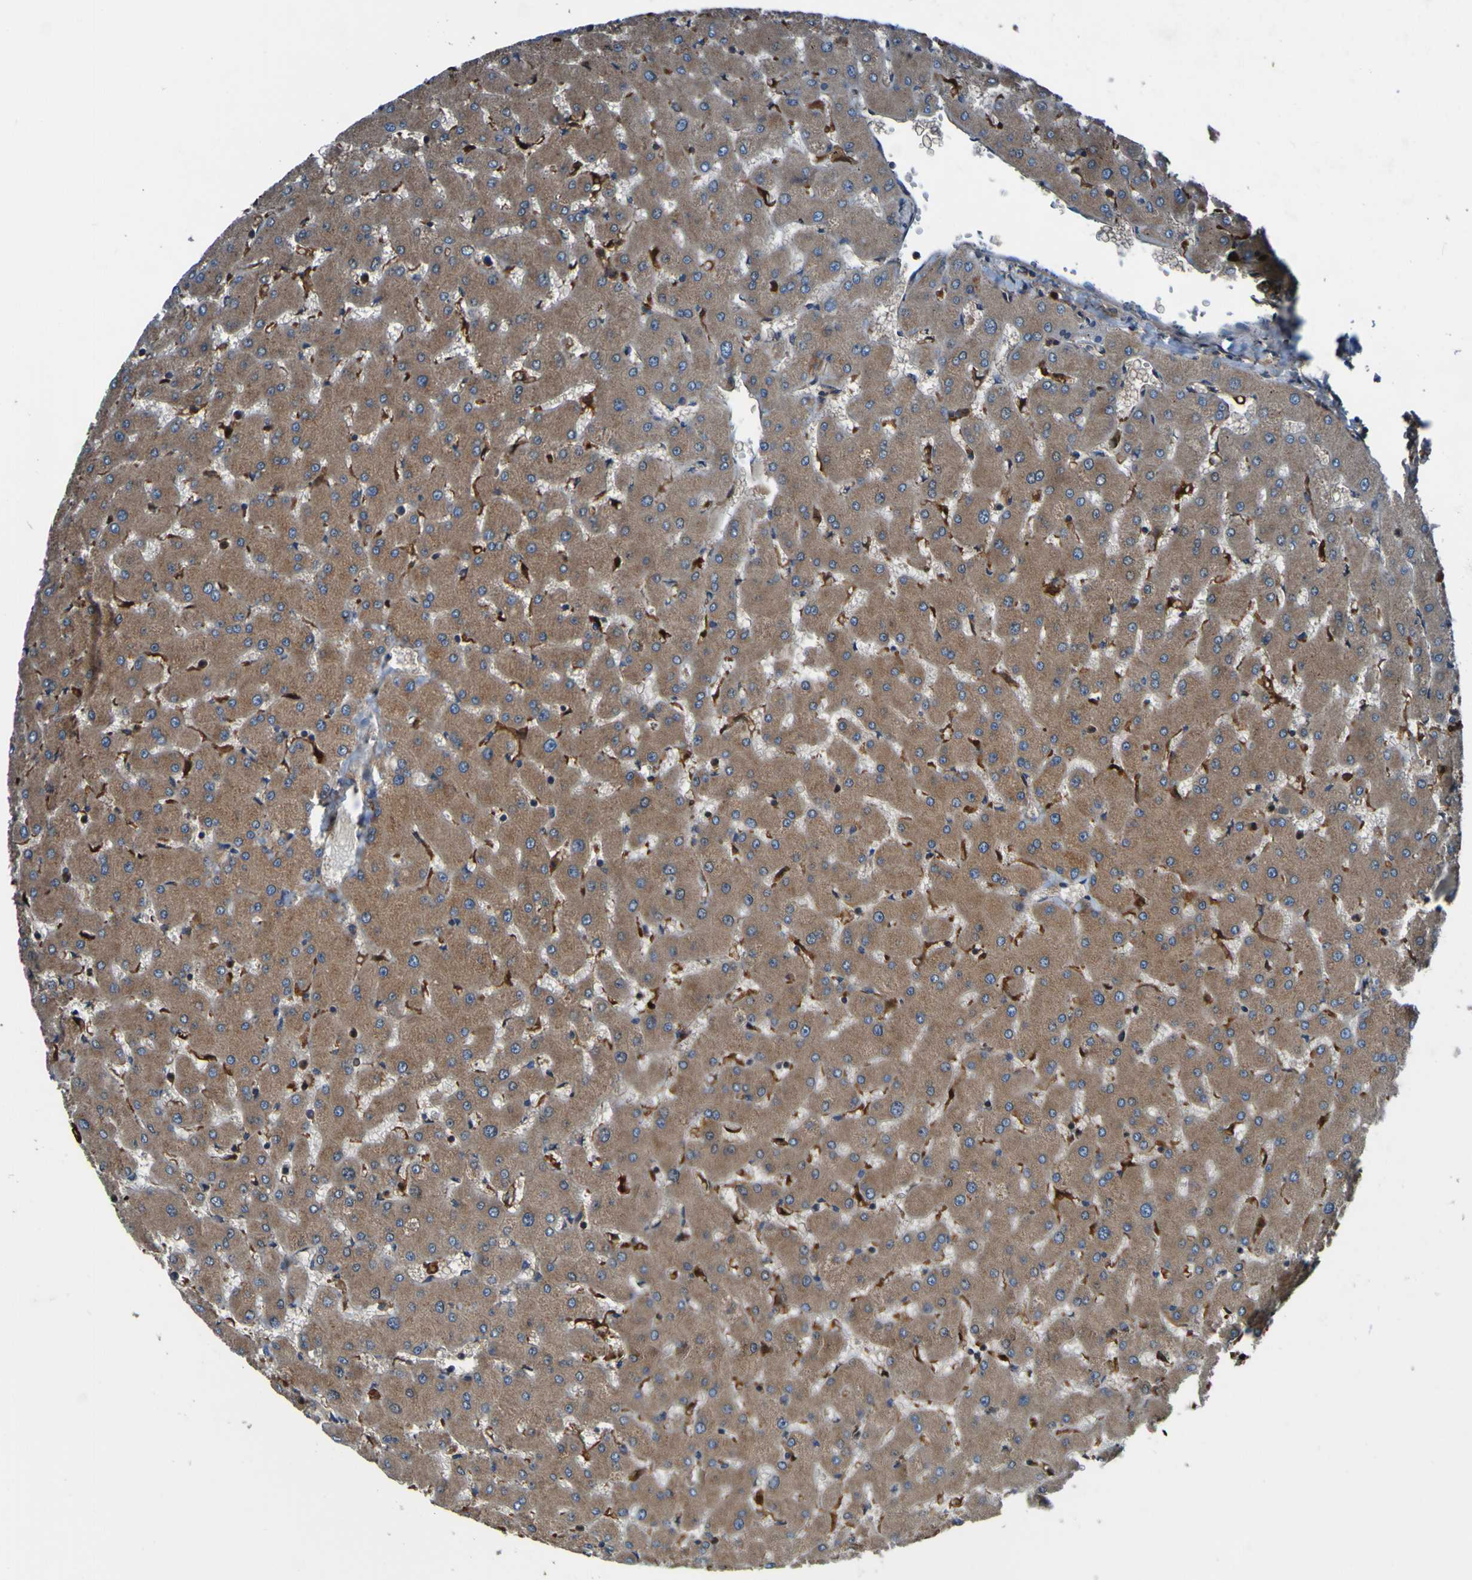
{"staining": {"intensity": "moderate", "quantity": ">75%", "location": "cytoplasmic/membranous"}, "tissue": "liver", "cell_type": "Hepatocytes", "image_type": "normal", "snomed": [{"axis": "morphology", "description": "Normal tissue, NOS"}, {"axis": "topography", "description": "Liver"}], "caption": "This image displays normal liver stained with immunohistochemistry (IHC) to label a protein in brown. The cytoplasmic/membranous of hepatocytes show moderate positivity for the protein. Nuclei are counter-stained blue.", "gene": "RAB5B", "patient": {"sex": "female", "age": 63}}